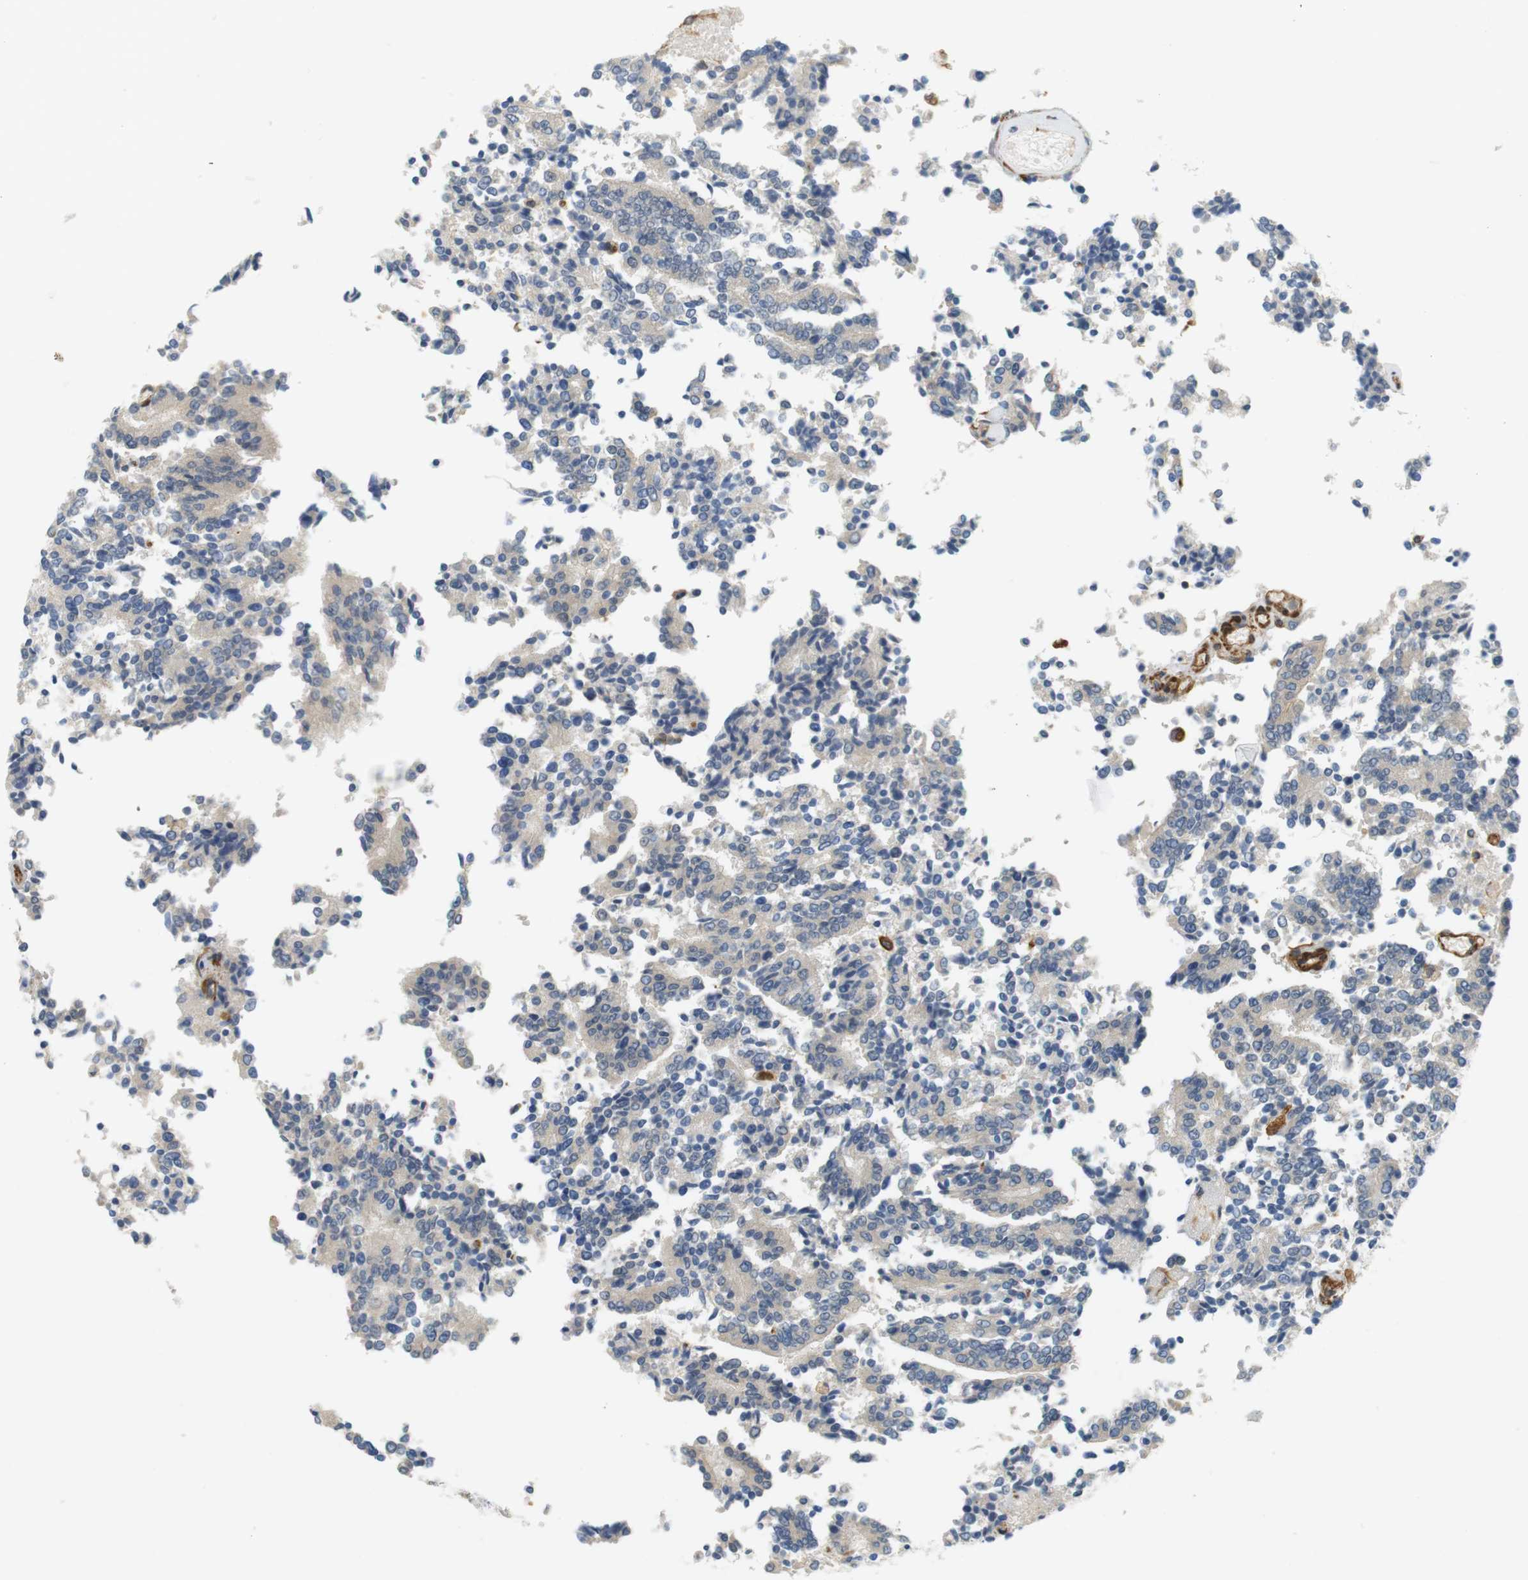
{"staining": {"intensity": "negative", "quantity": "none", "location": "none"}, "tissue": "prostate cancer", "cell_type": "Tumor cells", "image_type": "cancer", "snomed": [{"axis": "morphology", "description": "Normal tissue, NOS"}, {"axis": "morphology", "description": "Adenocarcinoma, High grade"}, {"axis": "topography", "description": "Prostate"}, {"axis": "topography", "description": "Seminal veicle"}], "caption": "The image shows no staining of tumor cells in high-grade adenocarcinoma (prostate).", "gene": "CYTH3", "patient": {"sex": "male", "age": 55}}